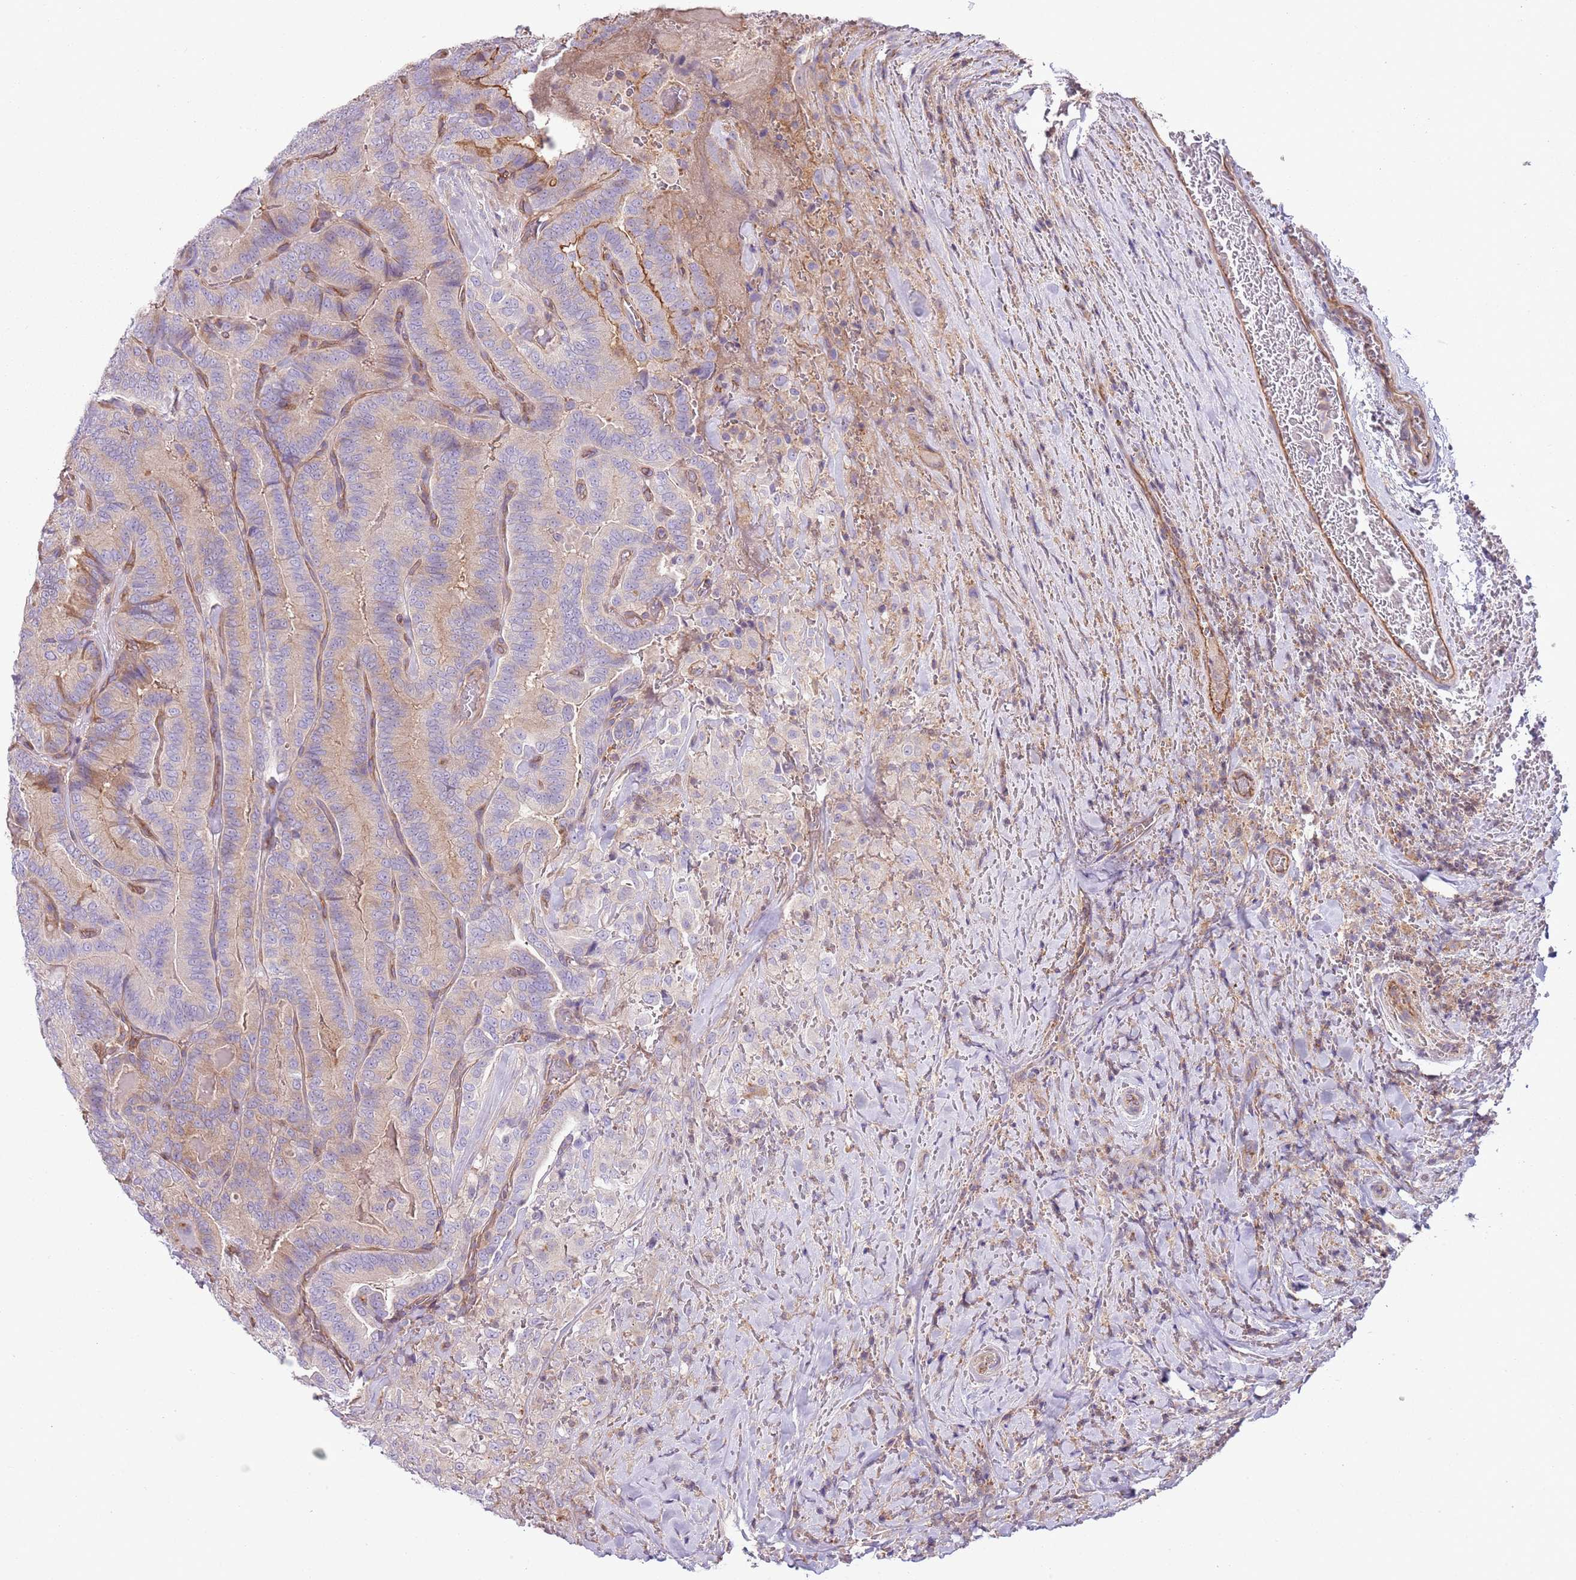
{"staining": {"intensity": "negative", "quantity": "none", "location": "none"}, "tissue": "thyroid cancer", "cell_type": "Tumor cells", "image_type": "cancer", "snomed": [{"axis": "morphology", "description": "Papillary adenocarcinoma, NOS"}, {"axis": "topography", "description": "Thyroid gland"}], "caption": "Immunohistochemistry (IHC) photomicrograph of neoplastic tissue: thyroid cancer stained with DAB demonstrates no significant protein expression in tumor cells.", "gene": "GNAI3", "patient": {"sex": "male", "age": 61}}